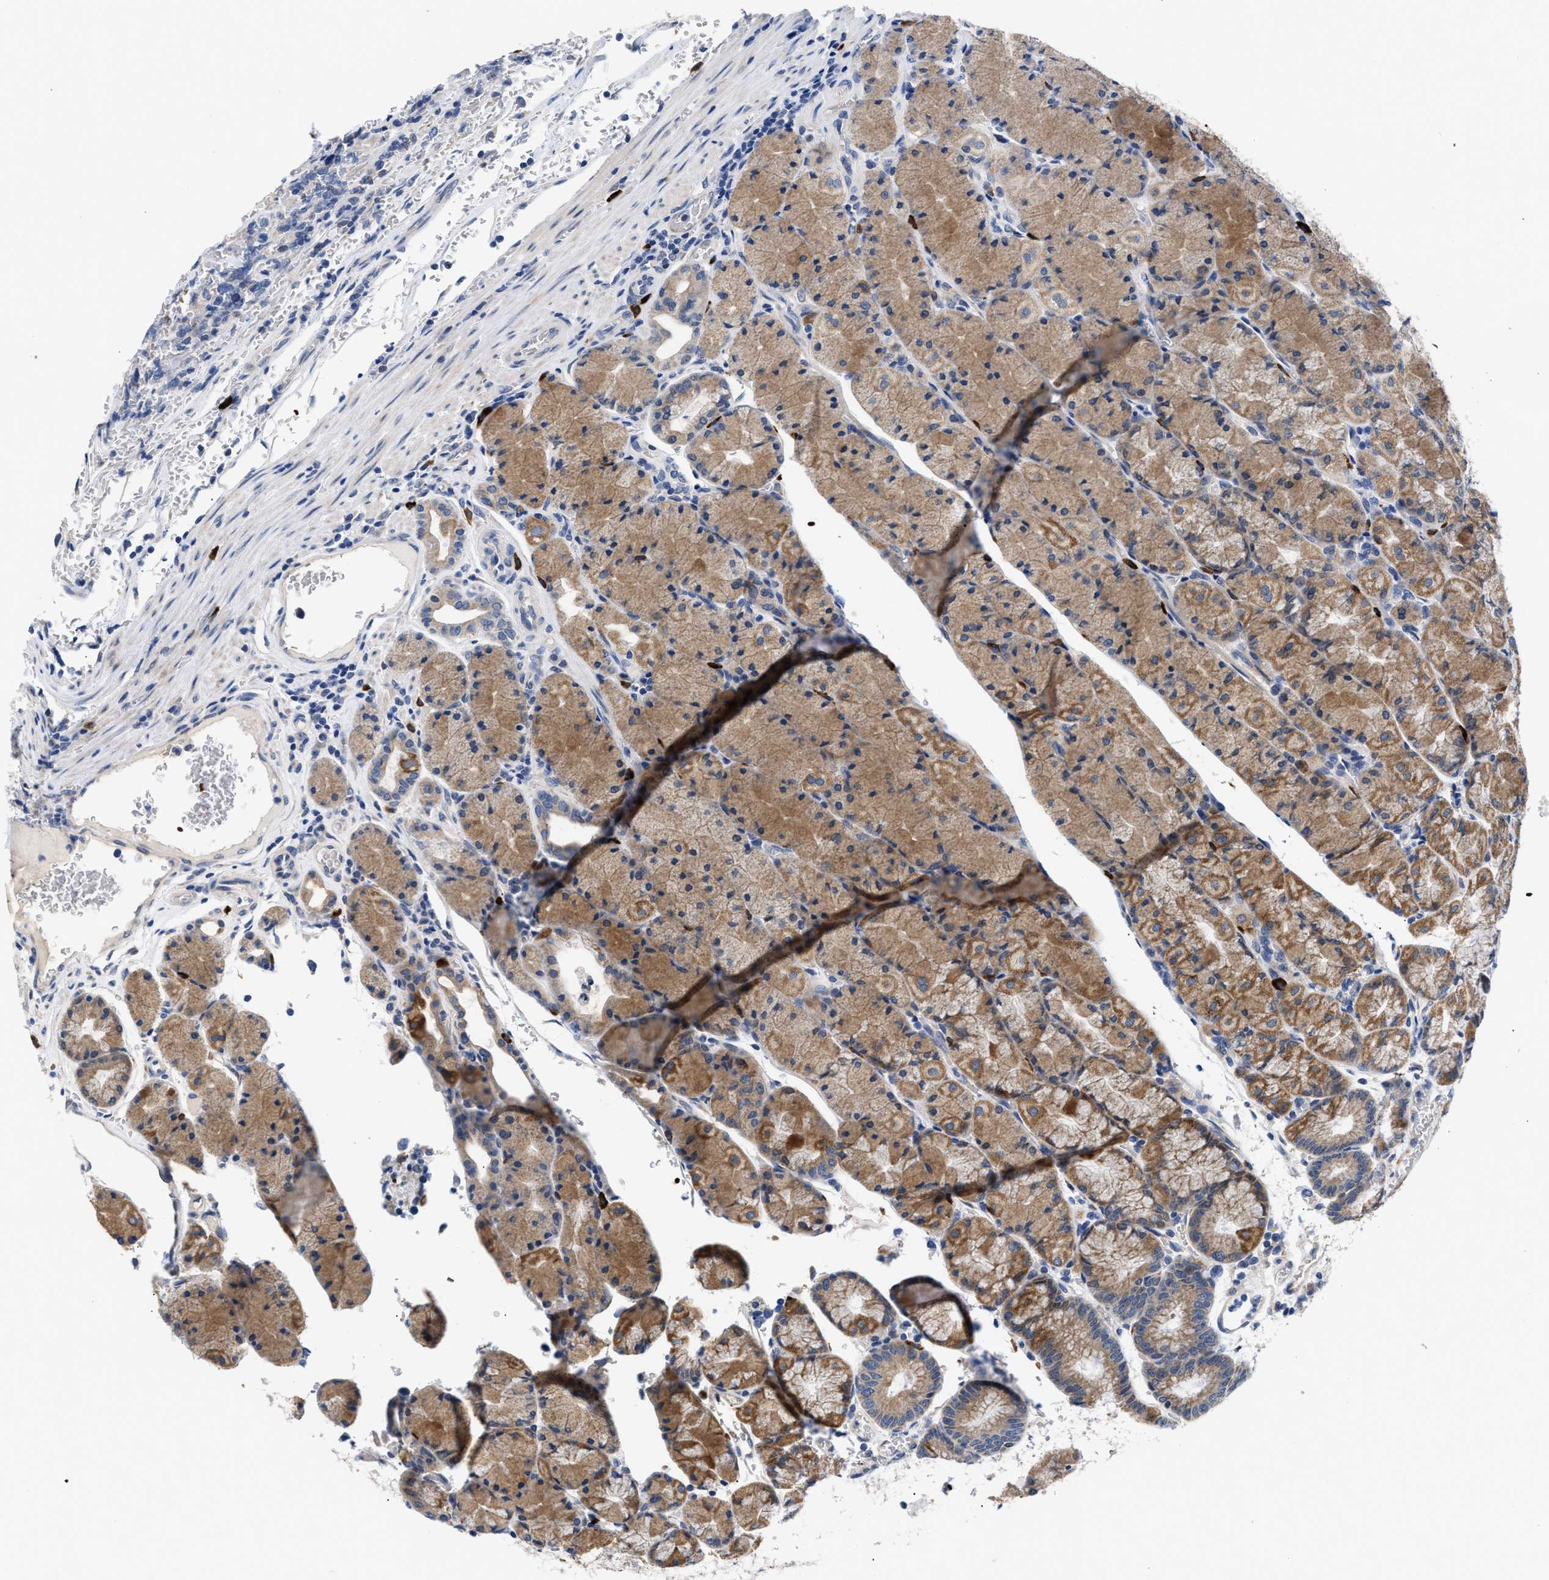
{"staining": {"intensity": "moderate", "quantity": ">75%", "location": "cytoplasmic/membranous"}, "tissue": "stomach", "cell_type": "Glandular cells", "image_type": "normal", "snomed": [{"axis": "morphology", "description": "Normal tissue, NOS"}, {"axis": "morphology", "description": "Carcinoid, malignant, NOS"}, {"axis": "topography", "description": "Stomach, upper"}], "caption": "Immunohistochemical staining of normal human stomach reveals medium levels of moderate cytoplasmic/membranous staining in about >75% of glandular cells. (Stains: DAB in brown, nuclei in blue, Microscopy: brightfield microscopy at high magnification).", "gene": "RINT1", "patient": {"sex": "male", "age": 39}}